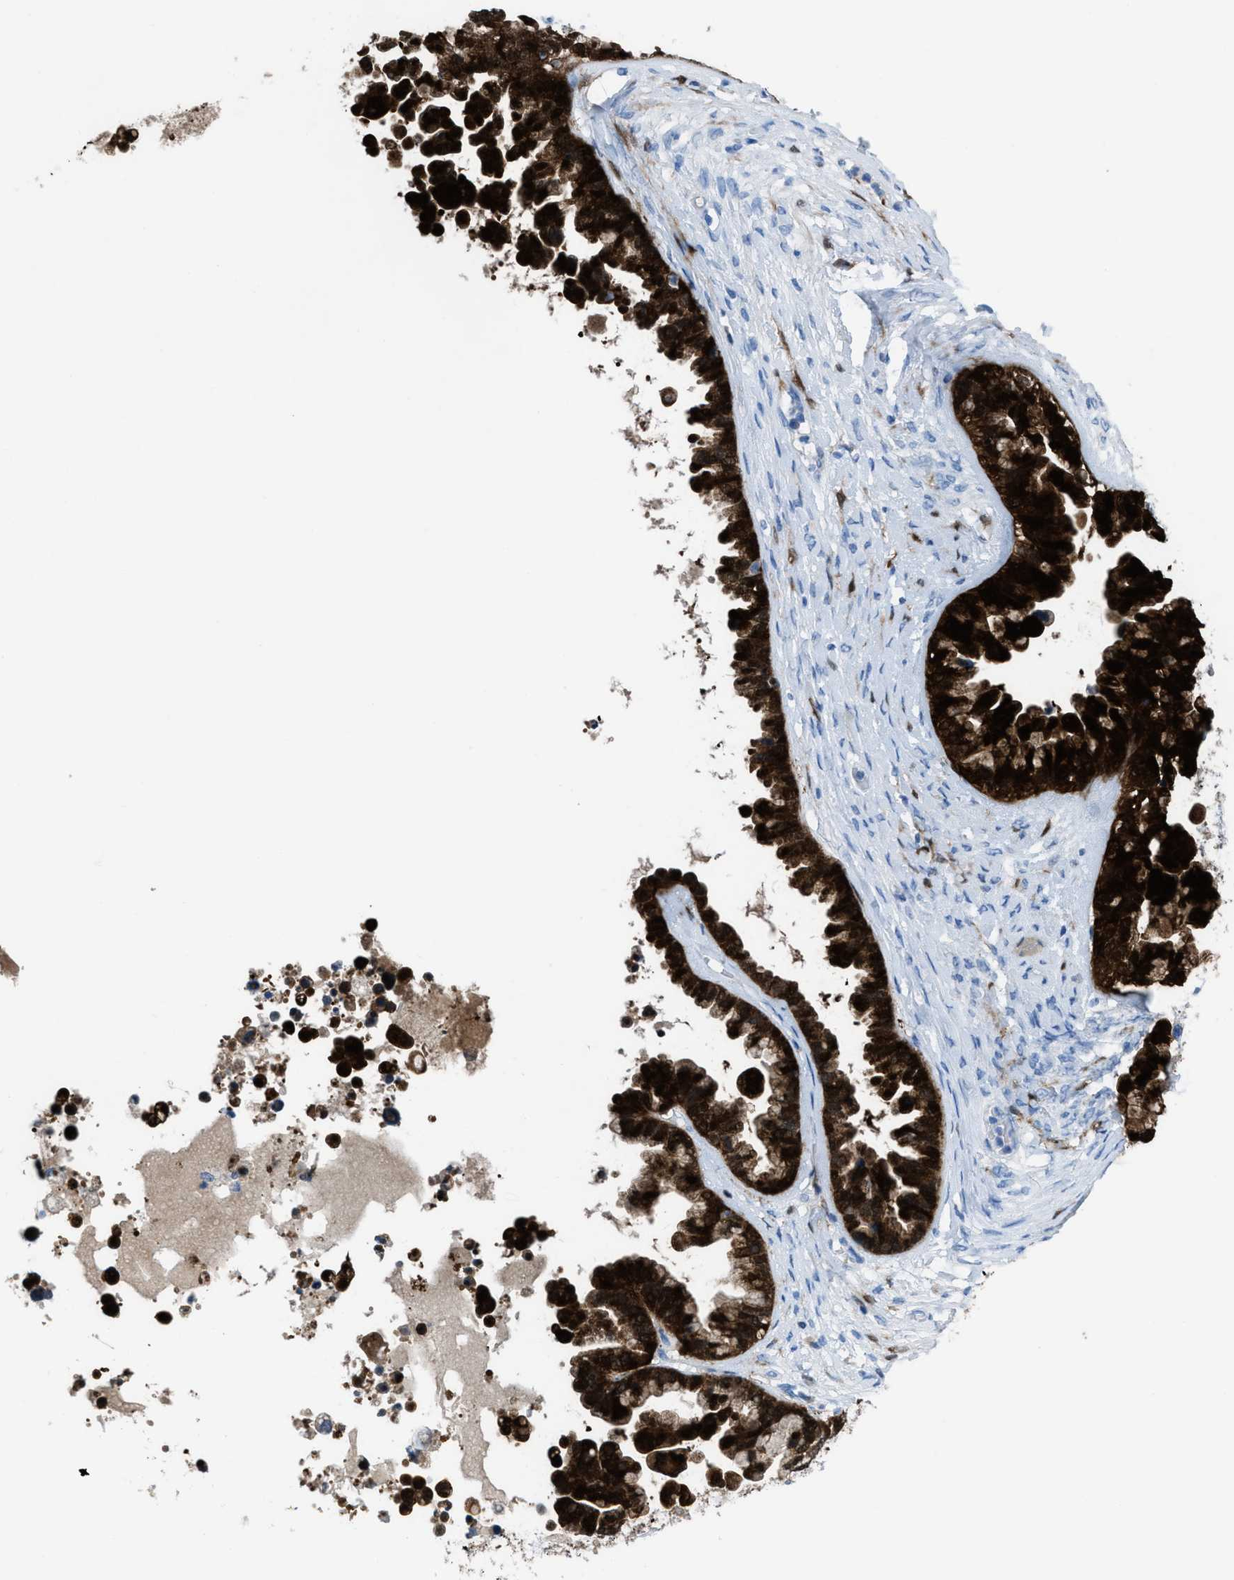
{"staining": {"intensity": "strong", "quantity": ">75%", "location": "cytoplasmic/membranous,nuclear"}, "tissue": "ovarian cancer", "cell_type": "Tumor cells", "image_type": "cancer", "snomed": [{"axis": "morphology", "description": "Cystadenocarcinoma, serous, NOS"}, {"axis": "topography", "description": "Ovary"}], "caption": "Ovarian cancer (serous cystadenocarcinoma) stained with immunohistochemistry (IHC) reveals strong cytoplasmic/membranous and nuclear staining in approximately >75% of tumor cells.", "gene": "CDKN2A", "patient": {"sex": "female", "age": 56}}